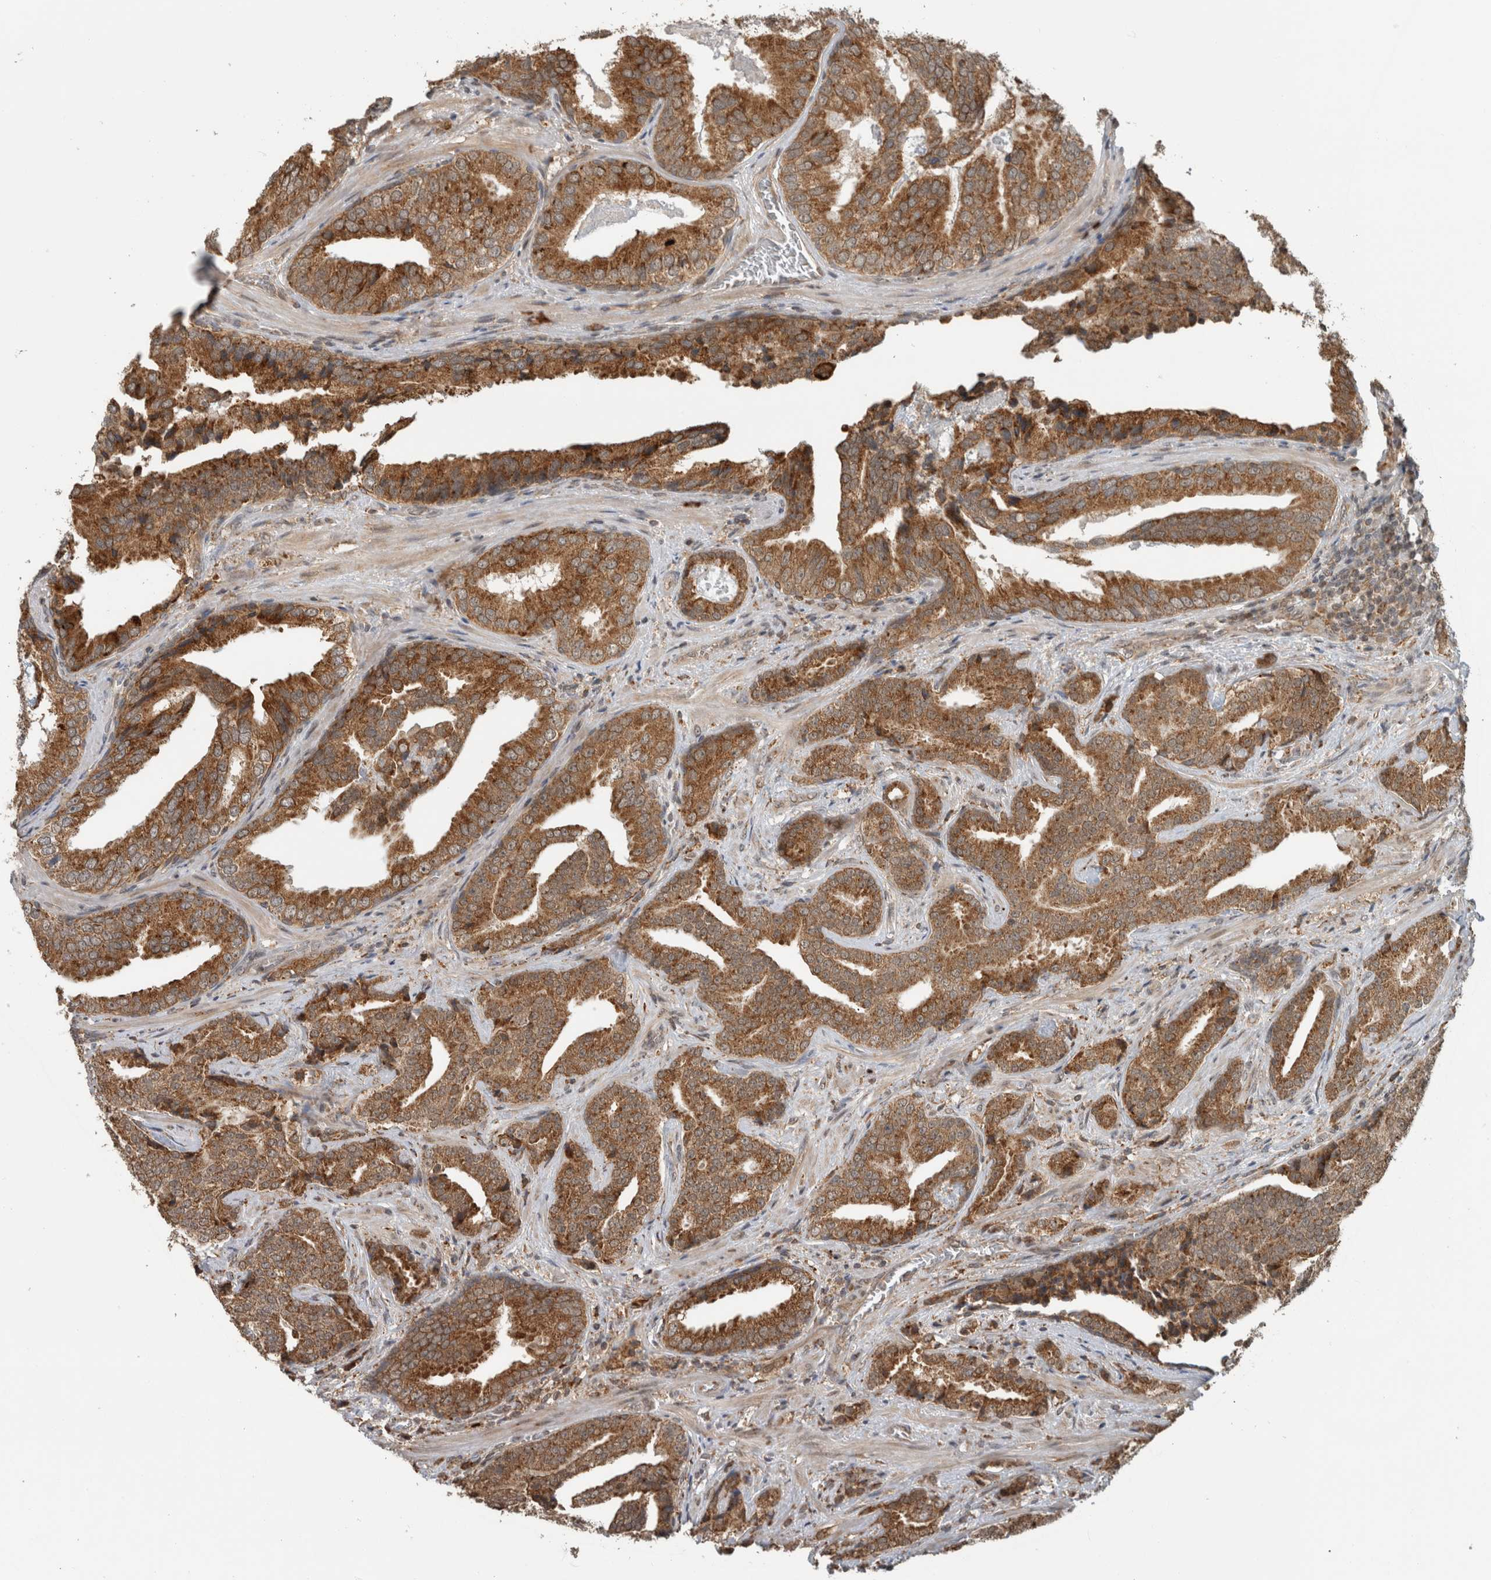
{"staining": {"intensity": "moderate", "quantity": ">75%", "location": "cytoplasmic/membranous"}, "tissue": "prostate cancer", "cell_type": "Tumor cells", "image_type": "cancer", "snomed": [{"axis": "morphology", "description": "Adenocarcinoma, Low grade"}, {"axis": "topography", "description": "Prostate"}], "caption": "Immunohistochemical staining of low-grade adenocarcinoma (prostate) demonstrates moderate cytoplasmic/membranous protein staining in about >75% of tumor cells.", "gene": "MS4A7", "patient": {"sex": "male", "age": 67}}